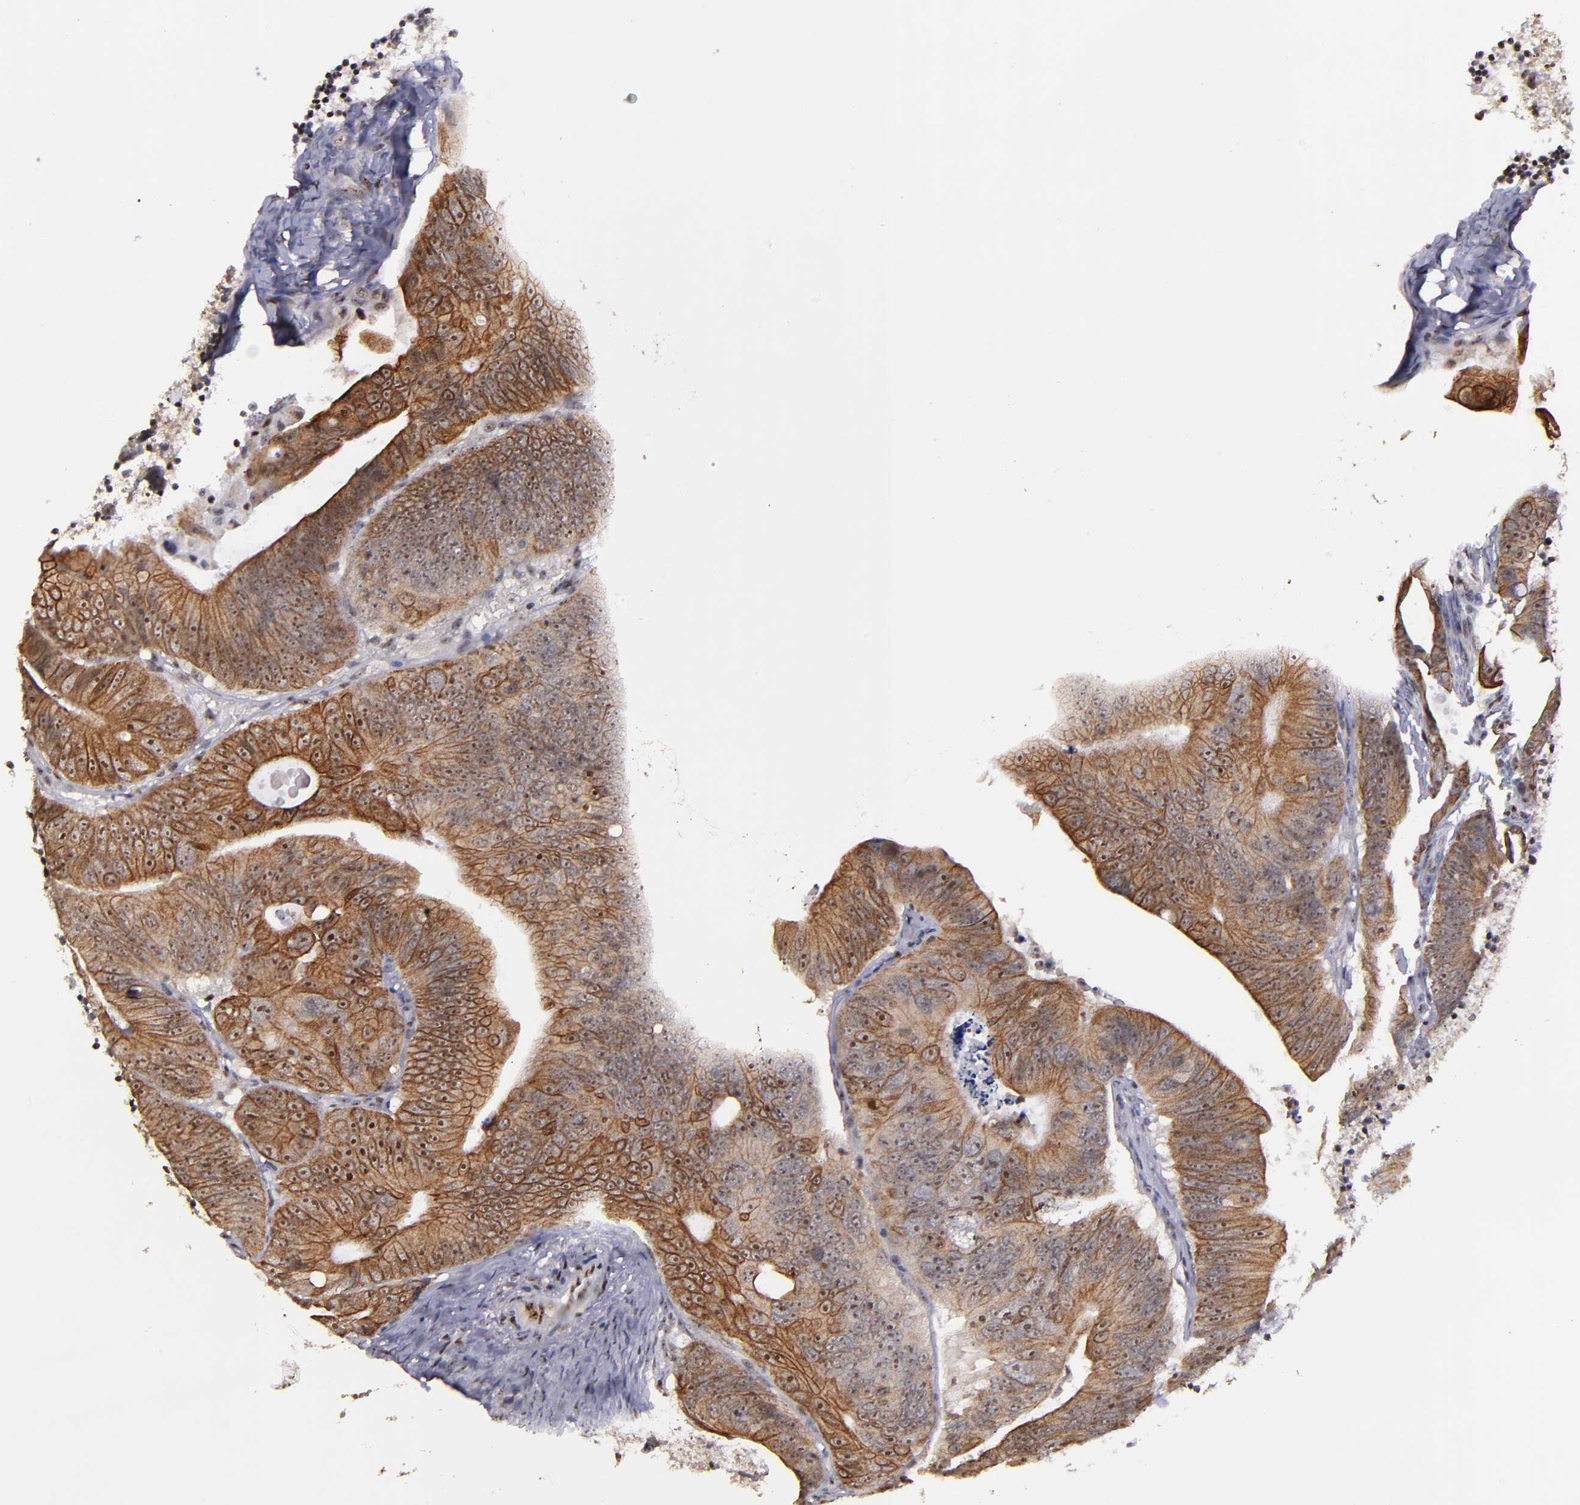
{"staining": {"intensity": "moderate", "quantity": ">75%", "location": "cytoplasmic/membranous,nuclear"}, "tissue": "colorectal cancer", "cell_type": "Tumor cells", "image_type": "cancer", "snomed": [{"axis": "morphology", "description": "Adenocarcinoma, NOS"}, {"axis": "topography", "description": "Colon"}], "caption": "This image reveals colorectal adenocarcinoma stained with immunohistochemistry (IHC) to label a protein in brown. The cytoplasmic/membranous and nuclear of tumor cells show moderate positivity for the protein. Nuclei are counter-stained blue.", "gene": "DDX24", "patient": {"sex": "female", "age": 55}}